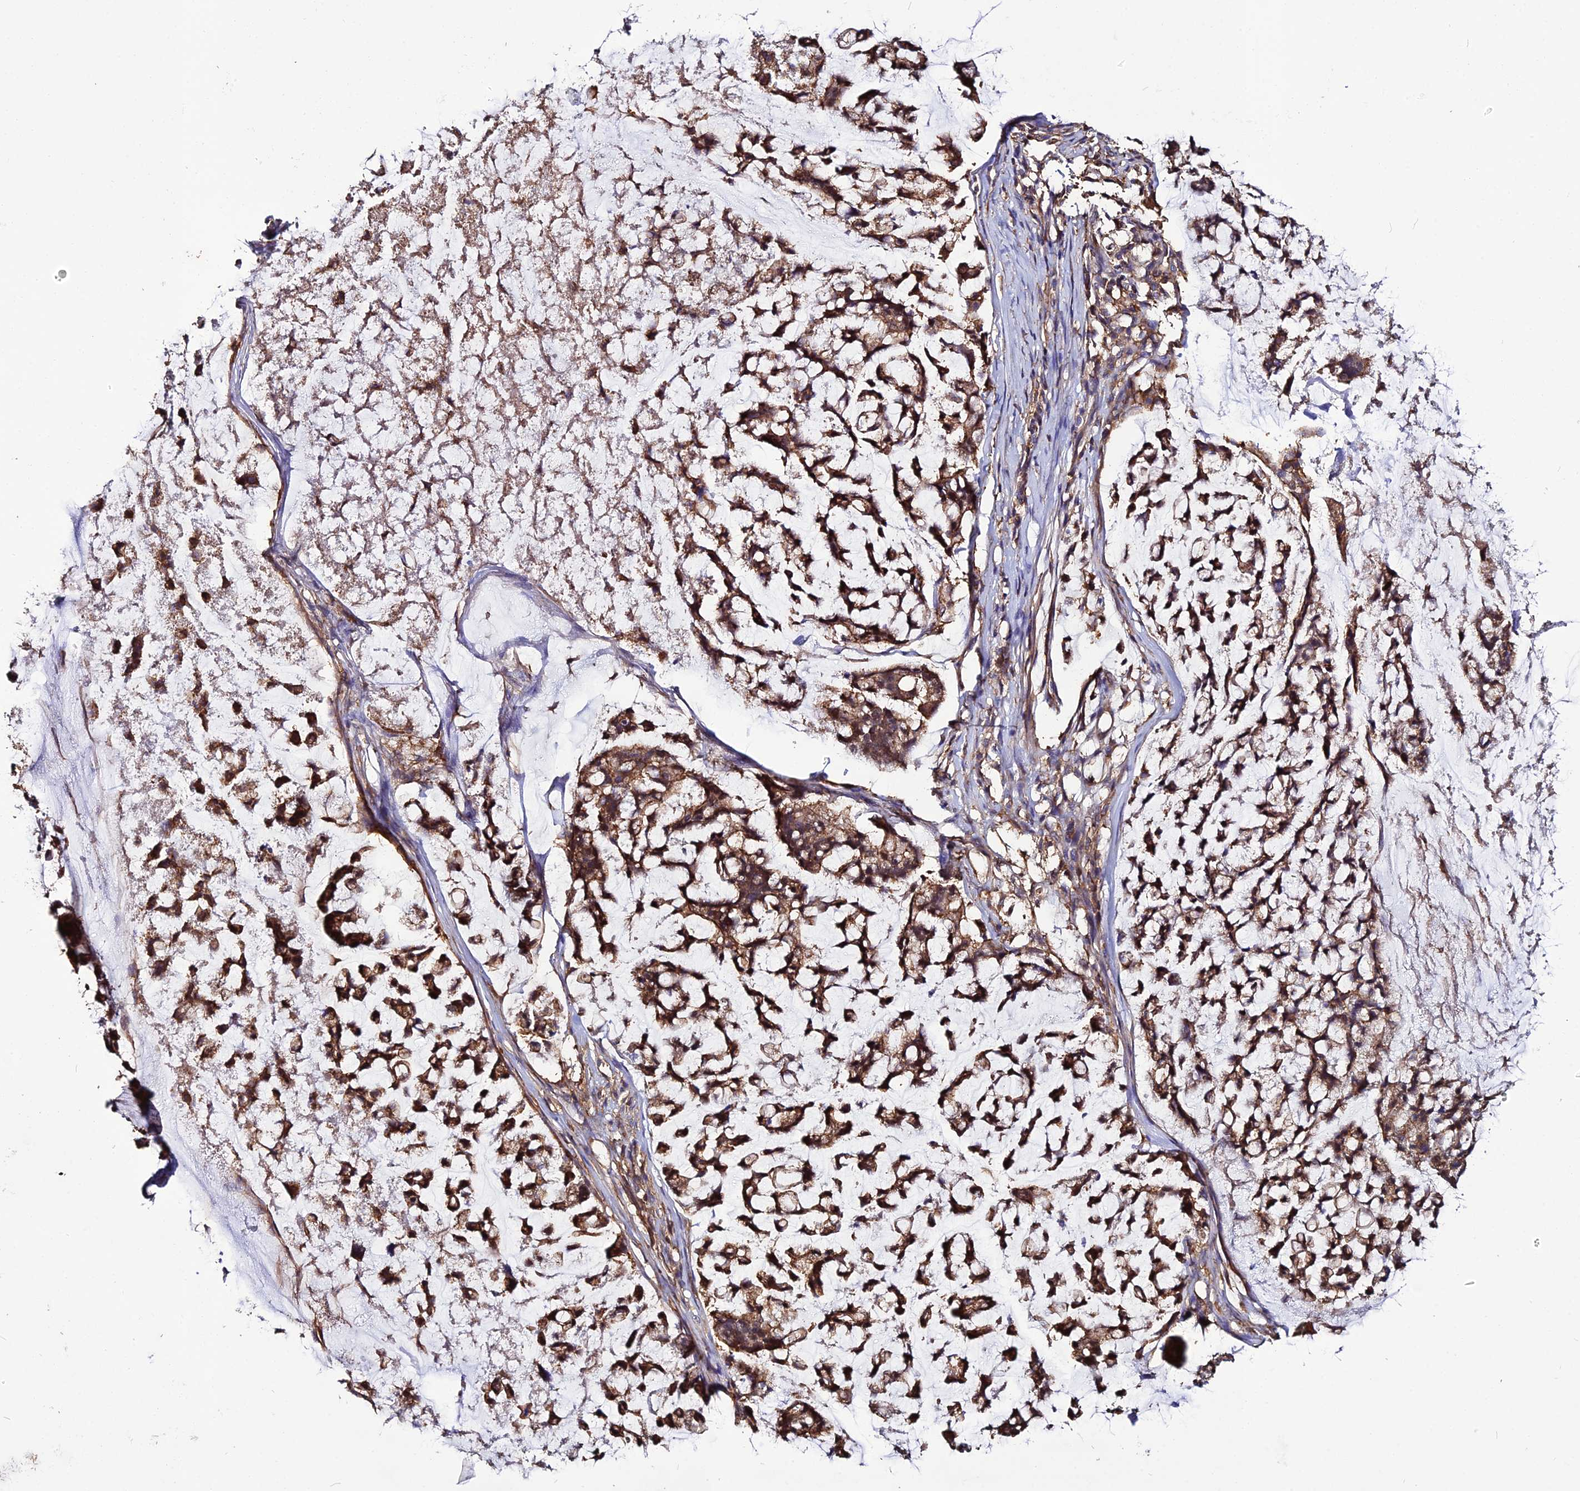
{"staining": {"intensity": "strong", "quantity": ">75%", "location": "cytoplasmic/membranous,nuclear"}, "tissue": "stomach cancer", "cell_type": "Tumor cells", "image_type": "cancer", "snomed": [{"axis": "morphology", "description": "Adenocarcinoma, NOS"}, {"axis": "topography", "description": "Stomach, lower"}], "caption": "Human adenocarcinoma (stomach) stained with a brown dye exhibits strong cytoplasmic/membranous and nuclear positive staining in approximately >75% of tumor cells.", "gene": "USP17L15", "patient": {"sex": "male", "age": 67}}